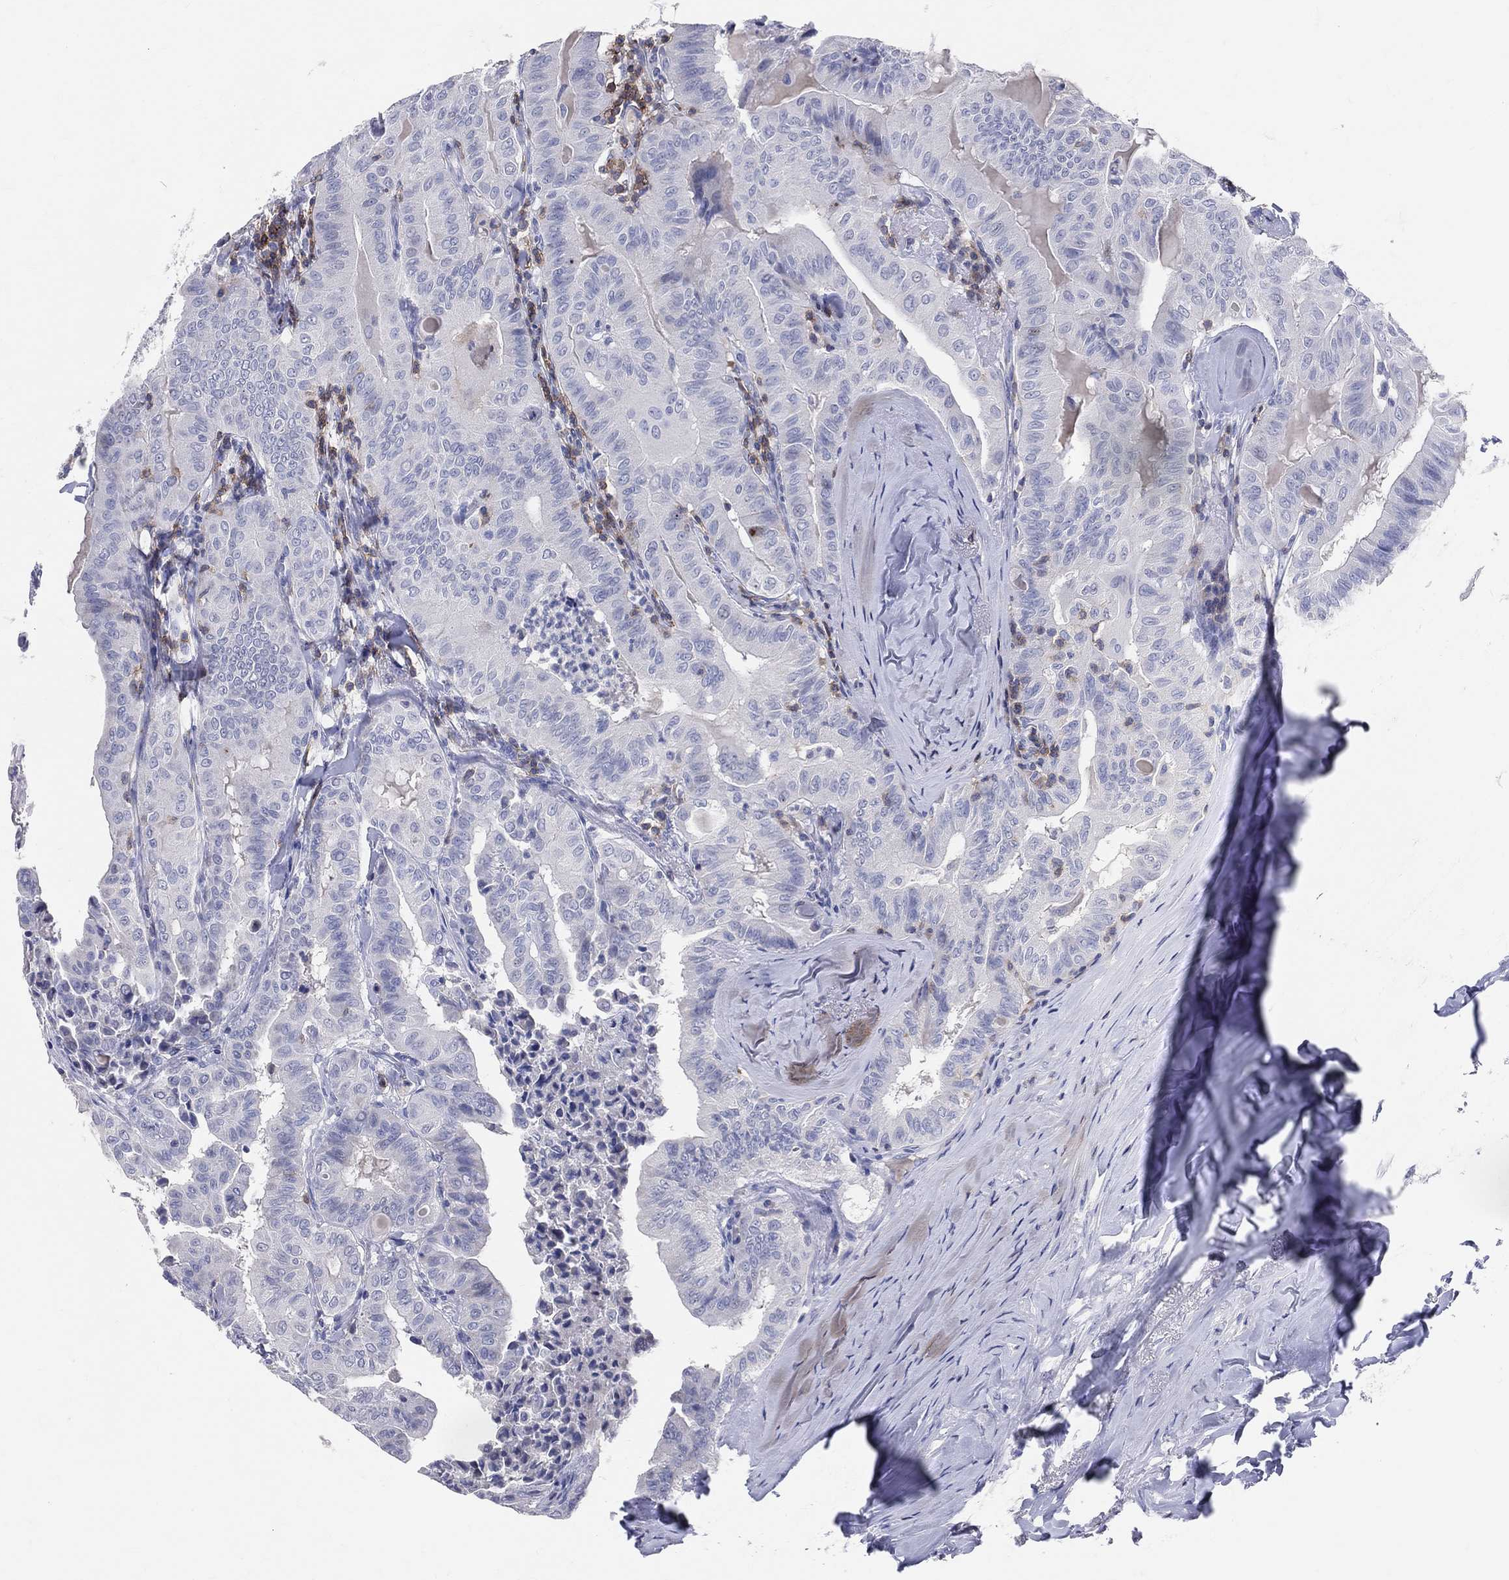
{"staining": {"intensity": "negative", "quantity": "none", "location": "none"}, "tissue": "thyroid cancer", "cell_type": "Tumor cells", "image_type": "cancer", "snomed": [{"axis": "morphology", "description": "Papillary adenocarcinoma, NOS"}, {"axis": "topography", "description": "Thyroid gland"}], "caption": "Tumor cells are negative for brown protein staining in thyroid cancer (papillary adenocarcinoma). The staining is performed using DAB brown chromogen with nuclei counter-stained in using hematoxylin.", "gene": "LAT", "patient": {"sex": "female", "age": 68}}